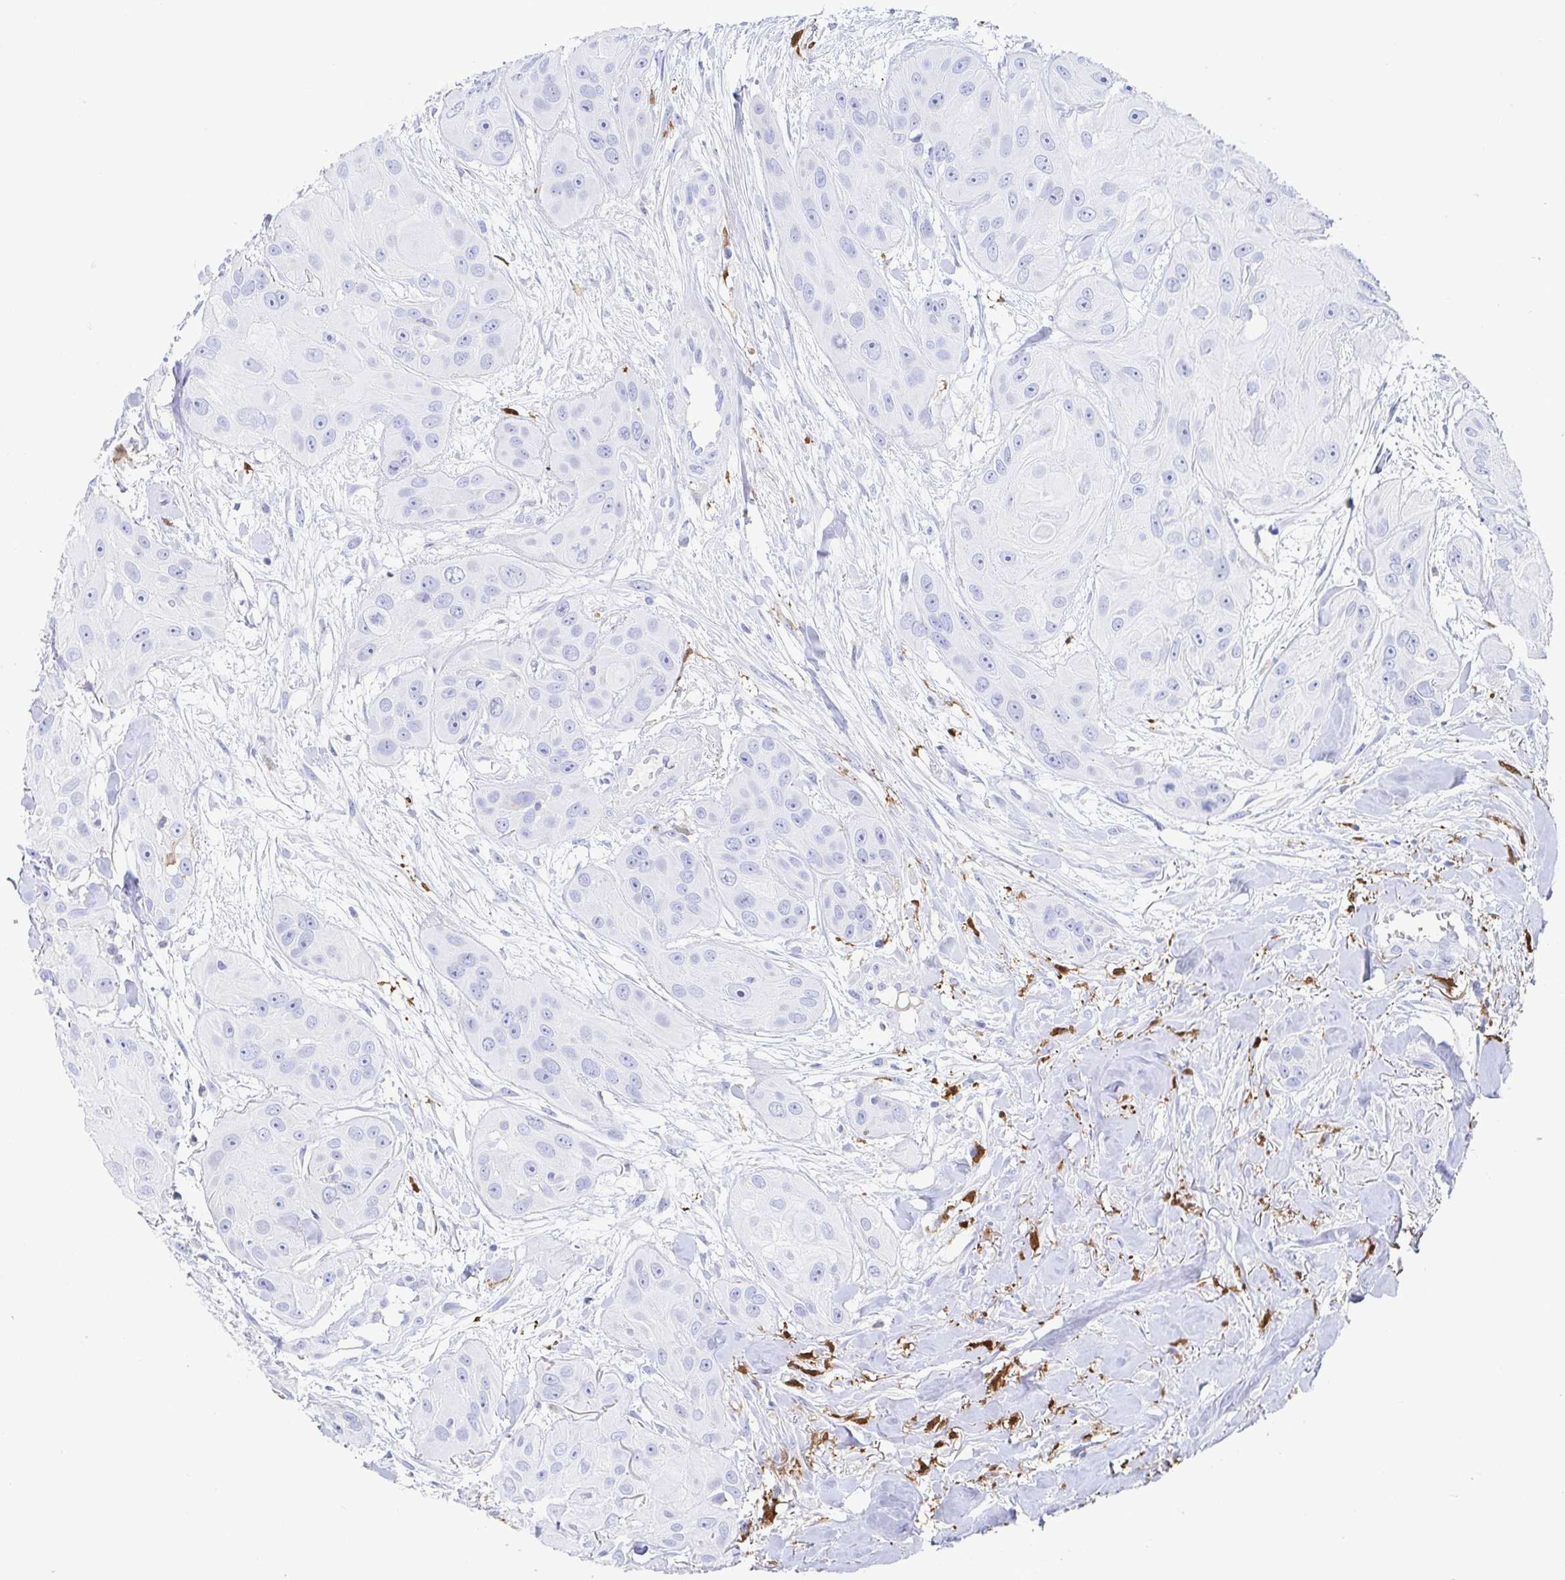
{"staining": {"intensity": "negative", "quantity": "none", "location": "none"}, "tissue": "head and neck cancer", "cell_type": "Tumor cells", "image_type": "cancer", "snomed": [{"axis": "morphology", "description": "Squamous cell carcinoma, NOS"}, {"axis": "topography", "description": "Oral tissue"}, {"axis": "topography", "description": "Head-Neck"}], "caption": "High power microscopy photomicrograph of an immunohistochemistry photomicrograph of head and neck cancer, revealing no significant staining in tumor cells.", "gene": "OR2A4", "patient": {"sex": "male", "age": 77}}